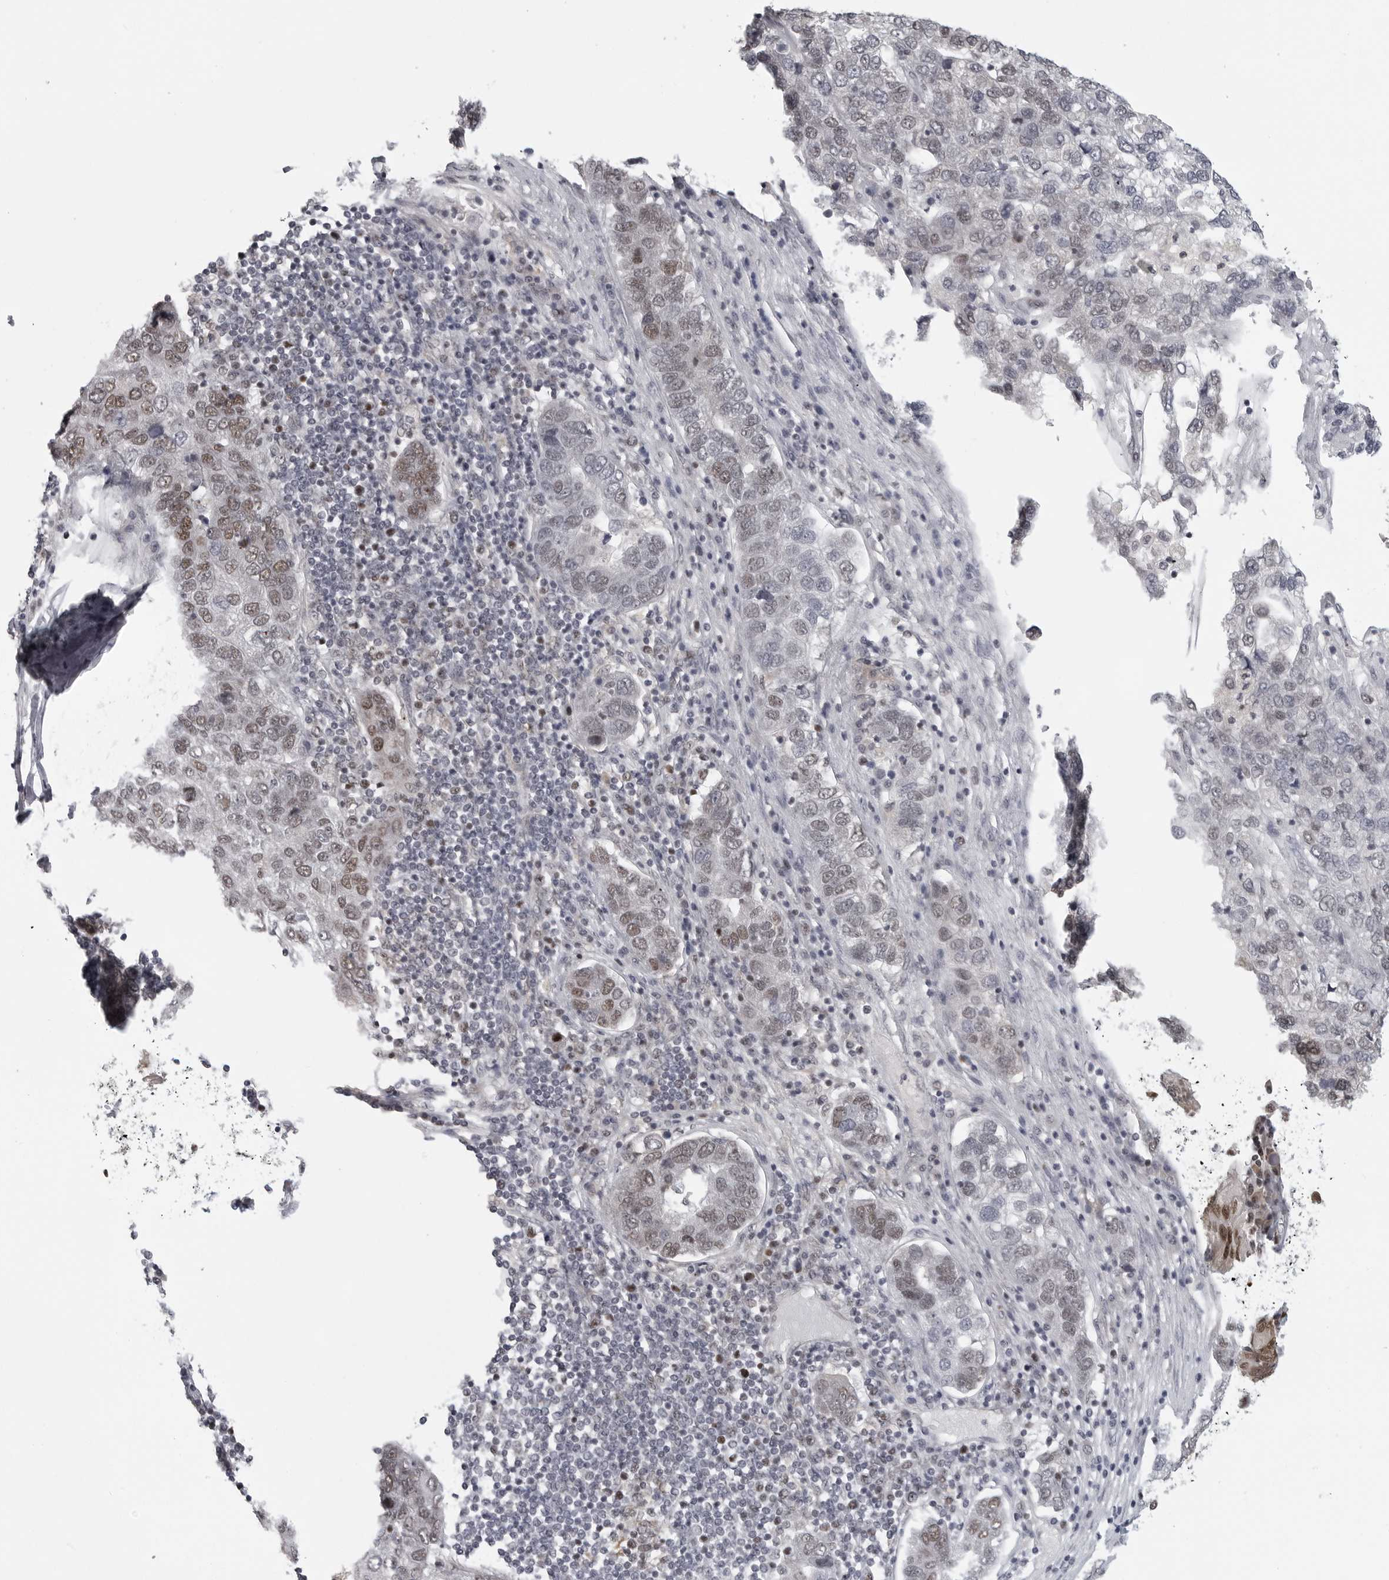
{"staining": {"intensity": "weak", "quantity": "25%-75%", "location": "nuclear"}, "tissue": "pancreatic cancer", "cell_type": "Tumor cells", "image_type": "cancer", "snomed": [{"axis": "morphology", "description": "Adenocarcinoma, NOS"}, {"axis": "topography", "description": "Pancreas"}], "caption": "Immunohistochemistry image of neoplastic tissue: adenocarcinoma (pancreatic) stained using immunohistochemistry (IHC) shows low levels of weak protein expression localized specifically in the nuclear of tumor cells, appearing as a nuclear brown color.", "gene": "PRDM10", "patient": {"sex": "female", "age": 61}}